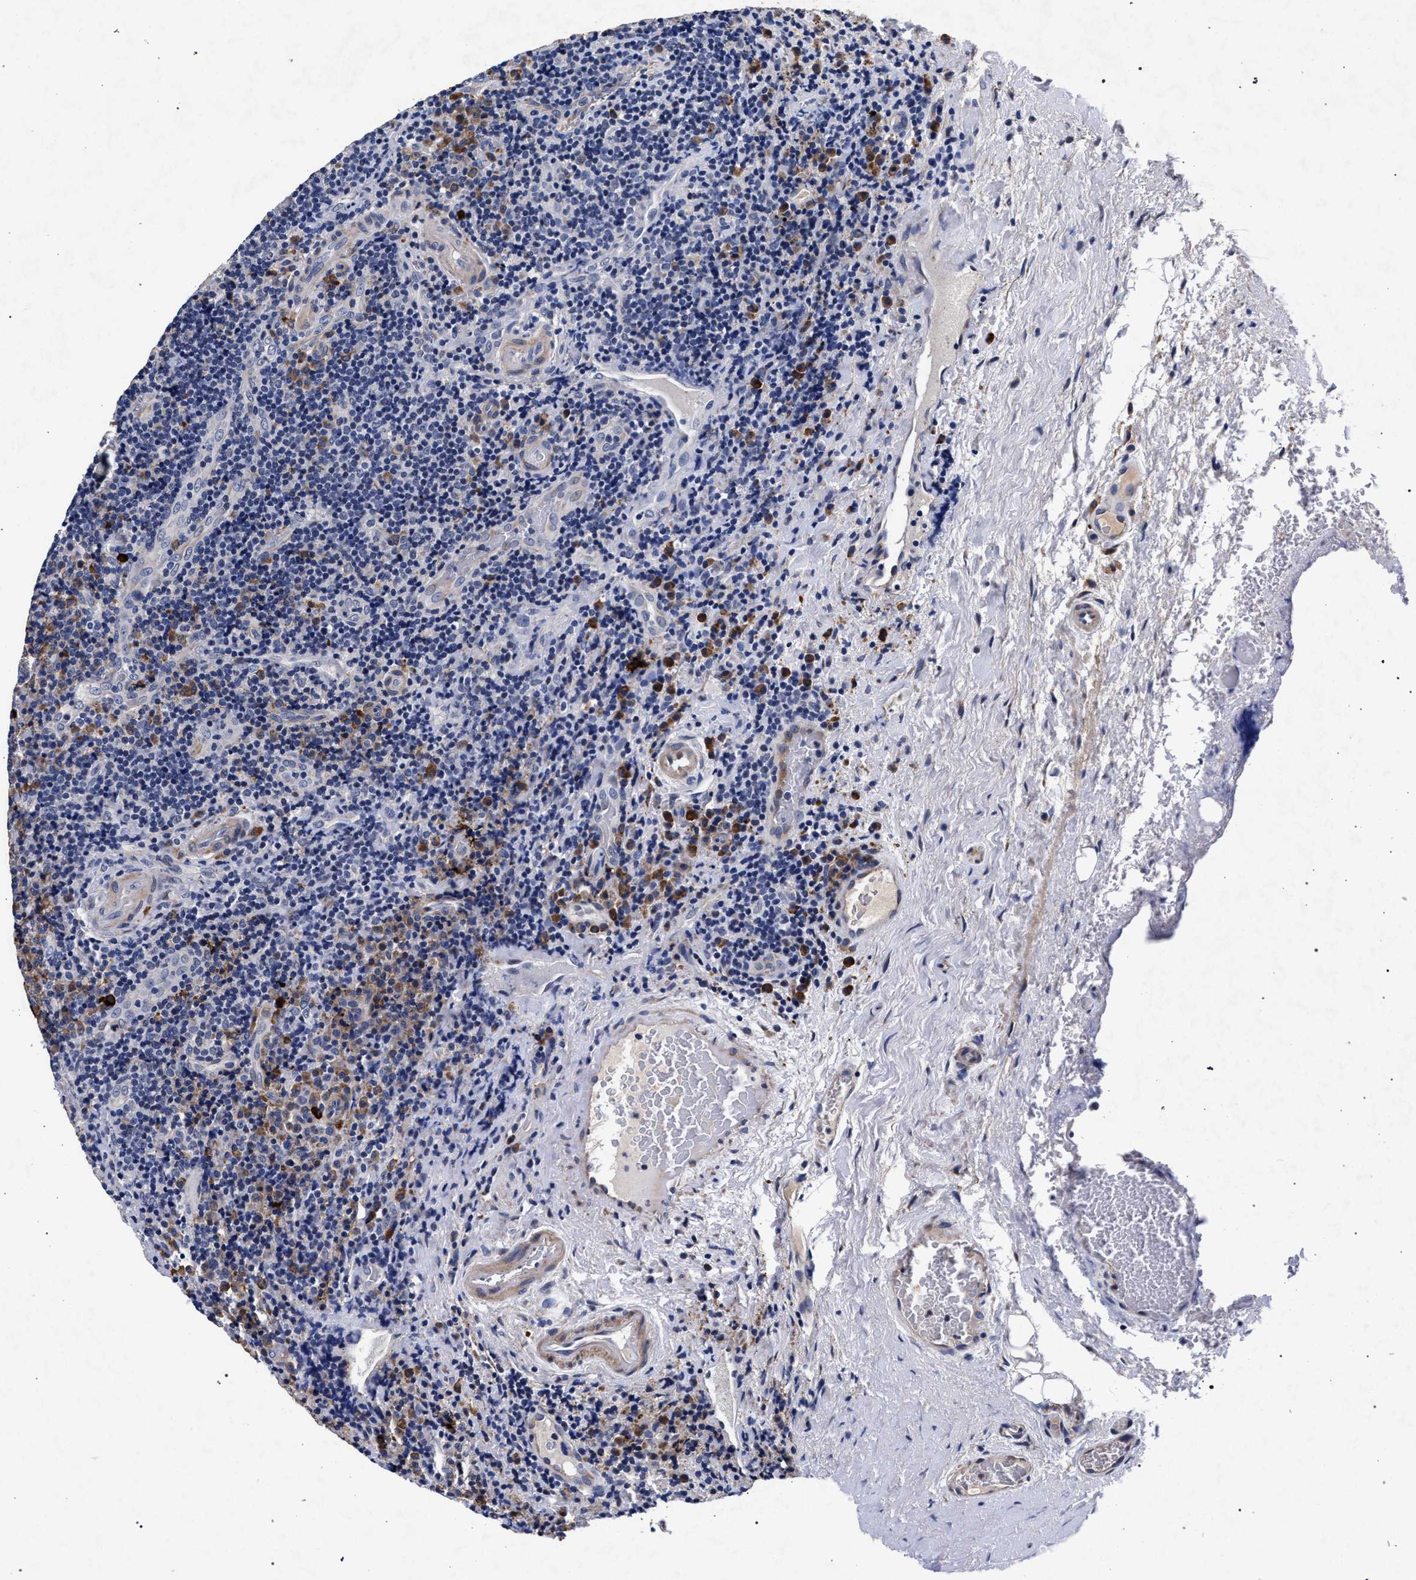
{"staining": {"intensity": "negative", "quantity": "none", "location": "none"}, "tissue": "lymphoma", "cell_type": "Tumor cells", "image_type": "cancer", "snomed": [{"axis": "morphology", "description": "Malignant lymphoma, non-Hodgkin's type, High grade"}, {"axis": "topography", "description": "Tonsil"}], "caption": "A histopathology image of lymphoma stained for a protein demonstrates no brown staining in tumor cells.", "gene": "CFAP95", "patient": {"sex": "female", "age": 36}}